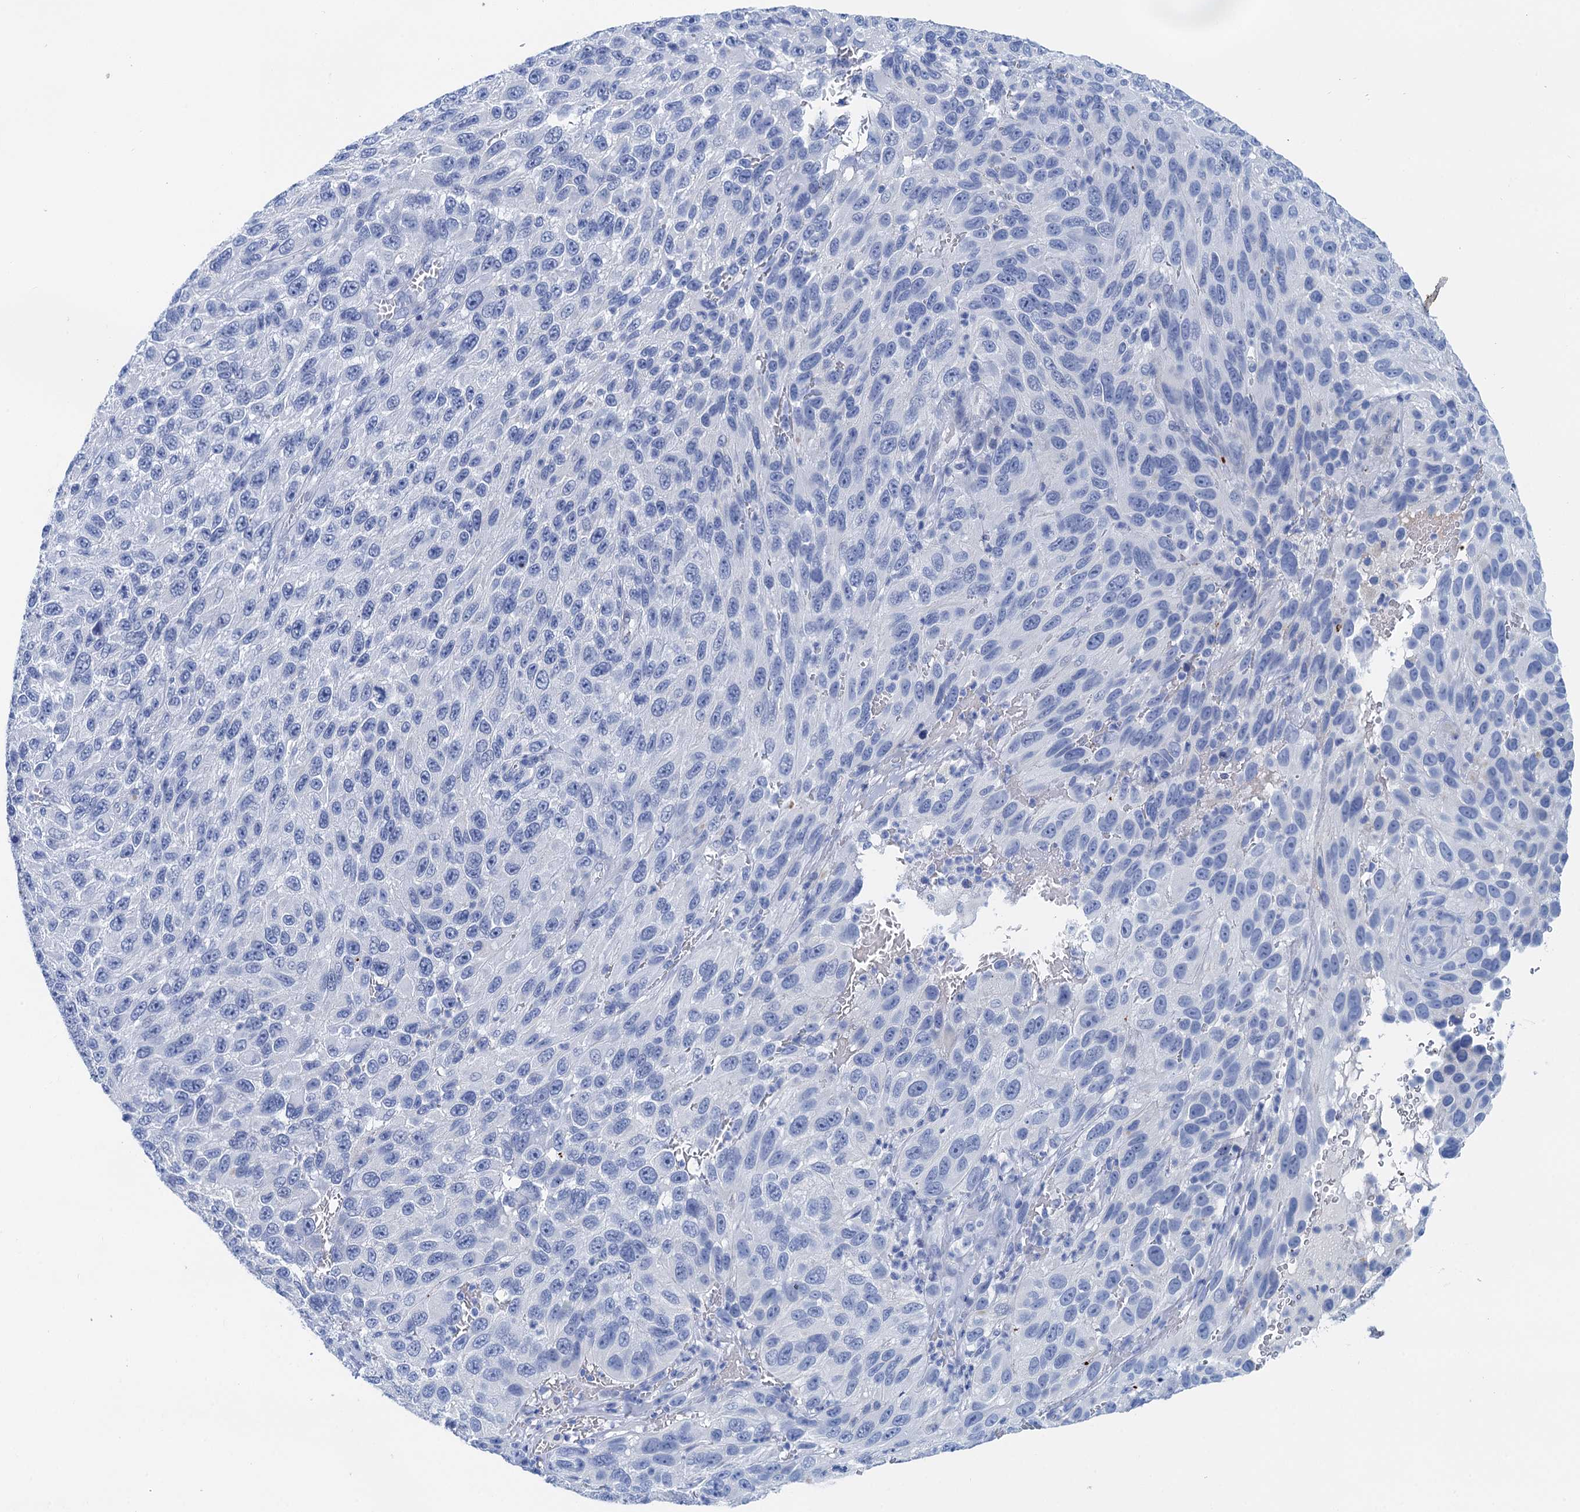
{"staining": {"intensity": "negative", "quantity": "none", "location": "none"}, "tissue": "melanoma", "cell_type": "Tumor cells", "image_type": "cancer", "snomed": [{"axis": "morphology", "description": "Normal tissue, NOS"}, {"axis": "morphology", "description": "Malignant melanoma, NOS"}, {"axis": "topography", "description": "Skin"}], "caption": "Tumor cells are negative for brown protein staining in malignant melanoma. (Immunohistochemistry, brightfield microscopy, high magnification).", "gene": "NLRP10", "patient": {"sex": "female", "age": 96}}